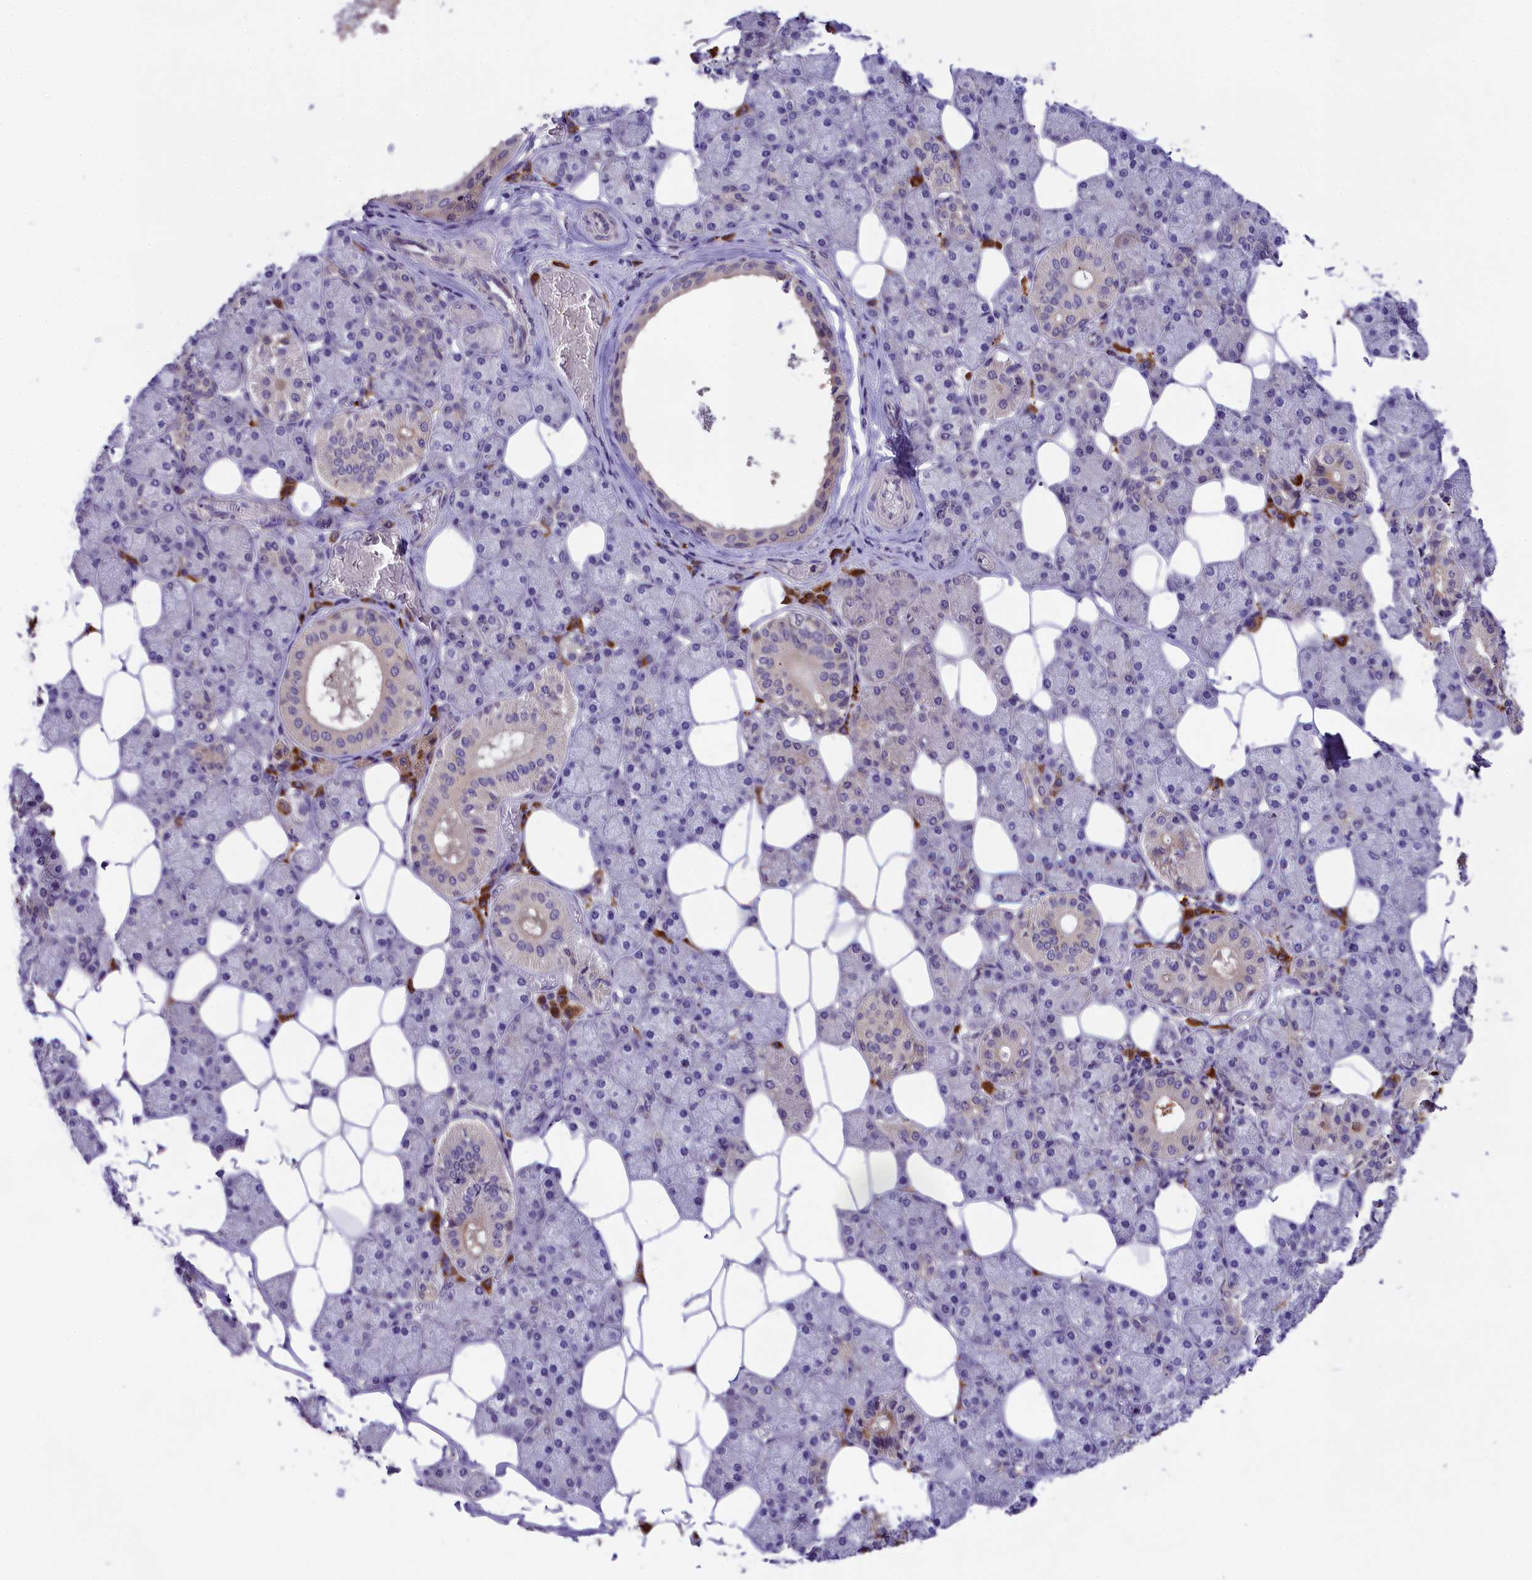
{"staining": {"intensity": "negative", "quantity": "none", "location": "none"}, "tissue": "salivary gland", "cell_type": "Glandular cells", "image_type": "normal", "snomed": [{"axis": "morphology", "description": "Normal tissue, NOS"}, {"axis": "topography", "description": "Salivary gland"}], "caption": "The immunohistochemistry (IHC) histopathology image has no significant staining in glandular cells of salivary gland.", "gene": "ABCC10", "patient": {"sex": "female", "age": 33}}